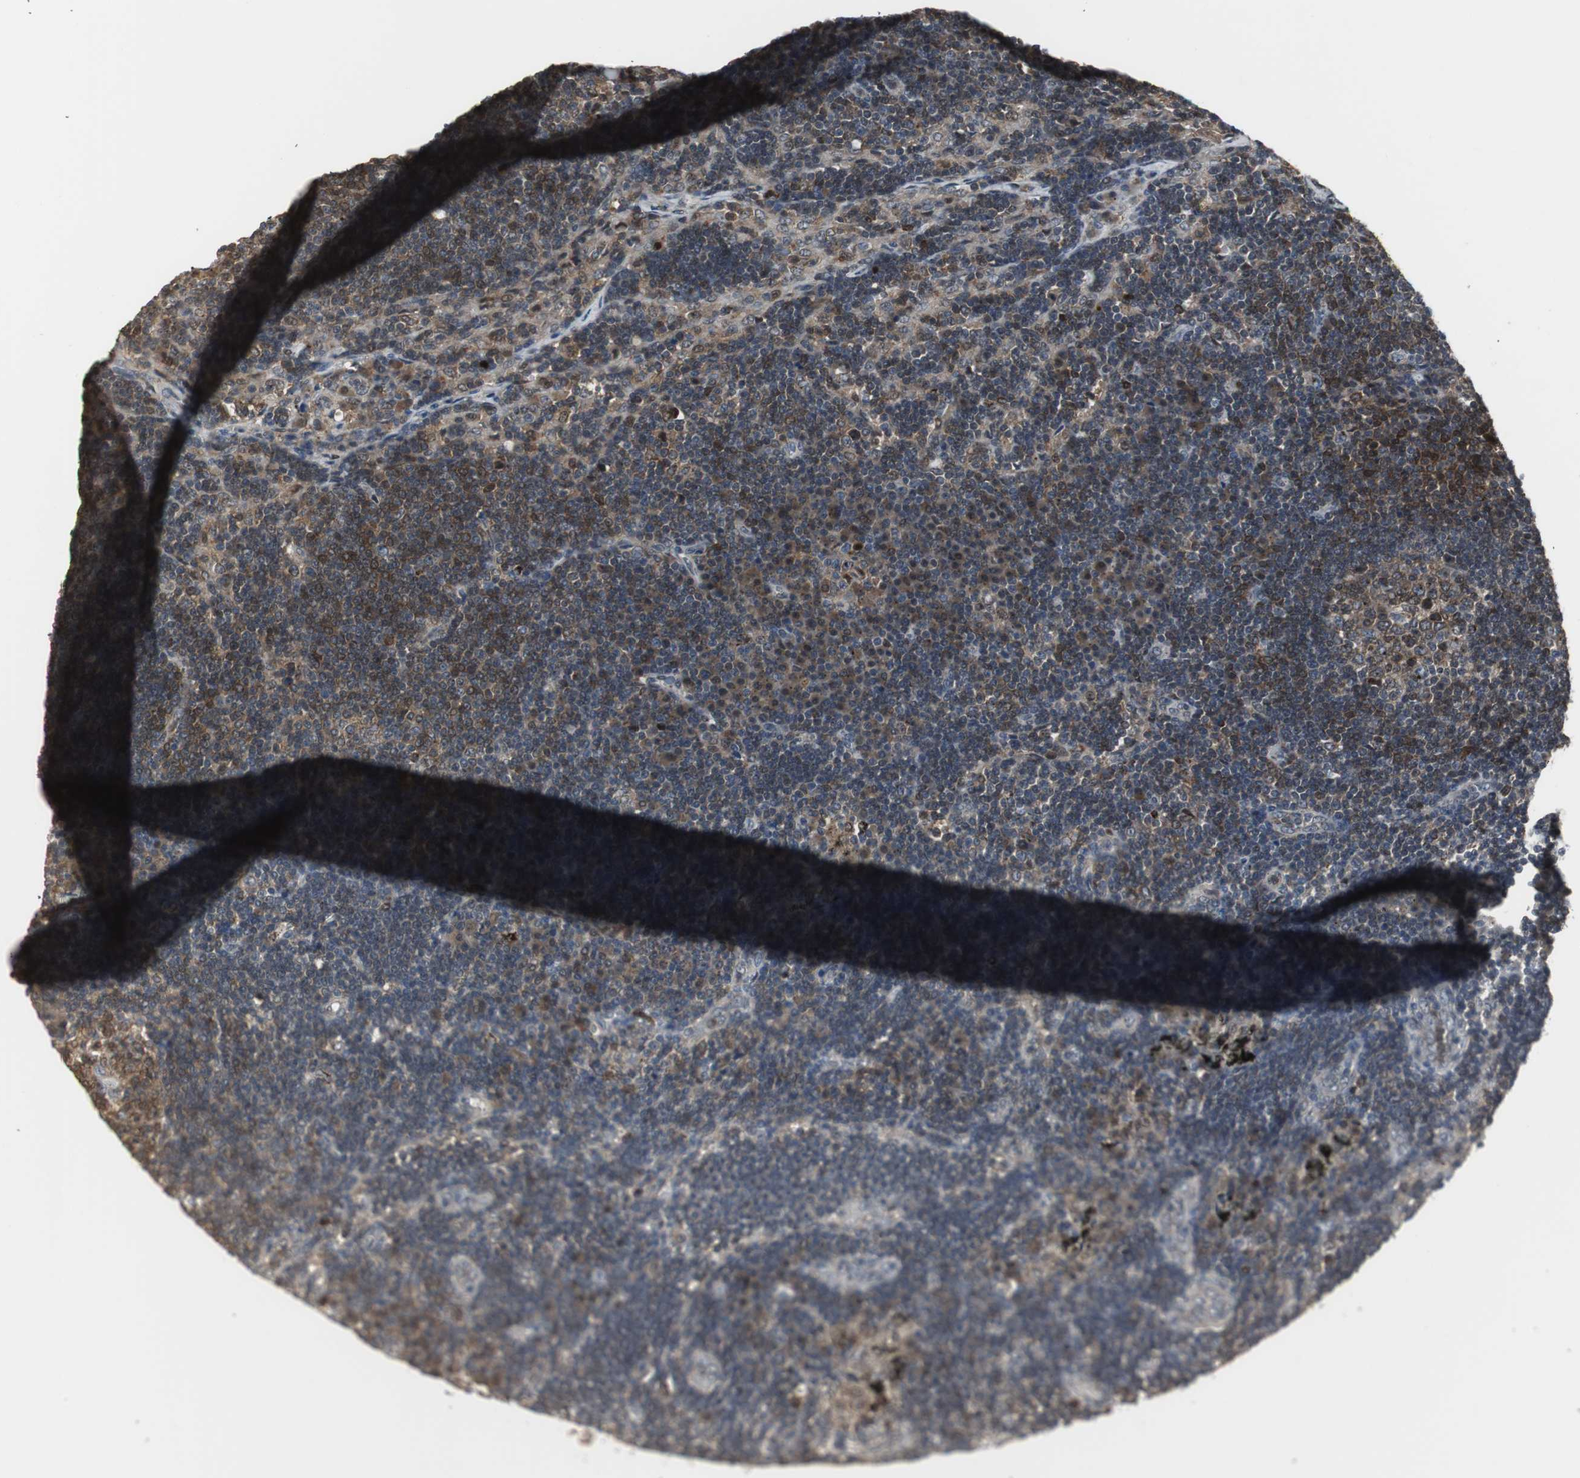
{"staining": {"intensity": "moderate", "quantity": ">75%", "location": "cytoplasmic/membranous,nuclear"}, "tissue": "lymph node", "cell_type": "Germinal center cells", "image_type": "normal", "snomed": [{"axis": "morphology", "description": "Normal tissue, NOS"}, {"axis": "morphology", "description": "Squamous cell carcinoma, metastatic, NOS"}, {"axis": "topography", "description": "Lymph node"}], "caption": "IHC histopathology image of normal lymph node: human lymph node stained using IHC demonstrates medium levels of moderate protein expression localized specifically in the cytoplasmic/membranous,nuclear of germinal center cells, appearing as a cytoplasmic/membranous,nuclear brown color.", "gene": "PLIN3", "patient": {"sex": "female", "age": 53}}